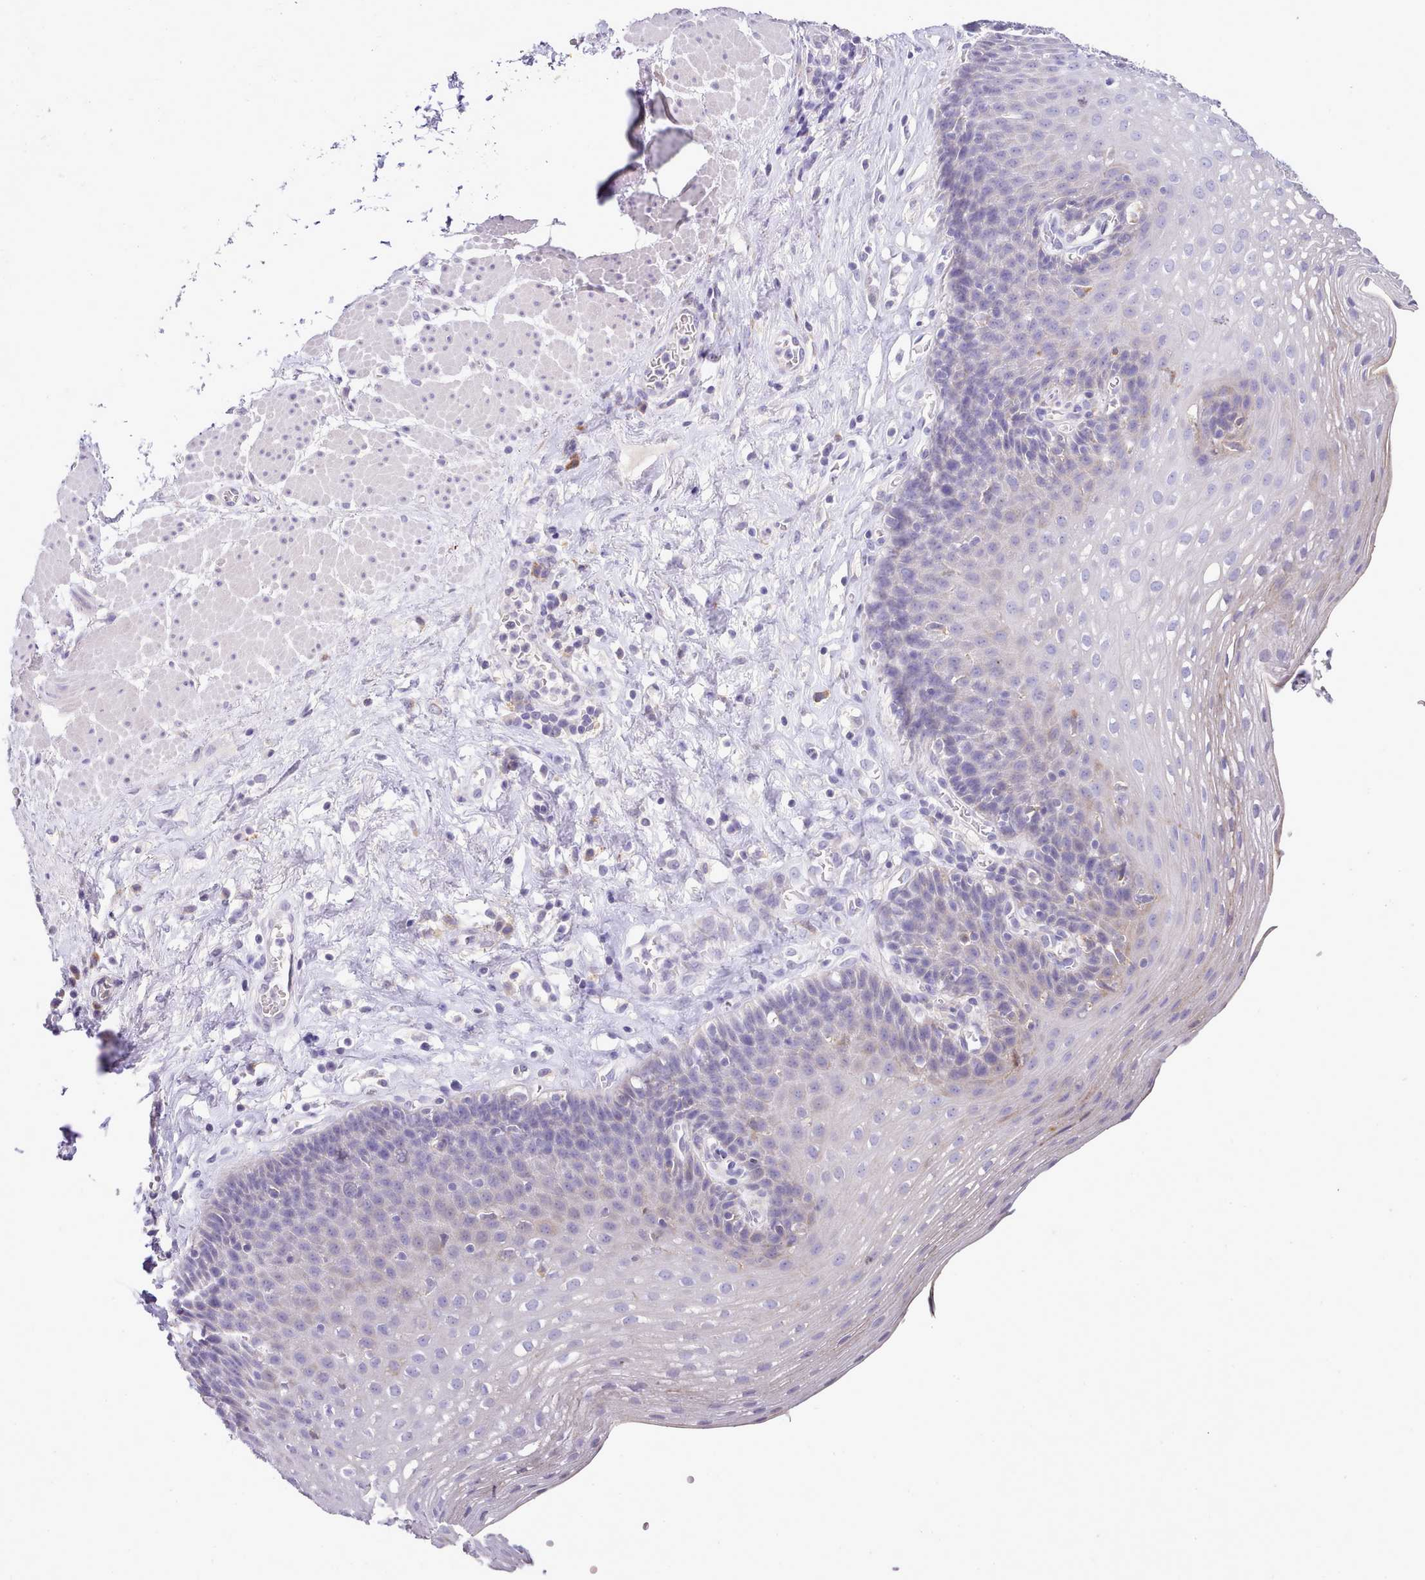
{"staining": {"intensity": "negative", "quantity": "none", "location": "none"}, "tissue": "esophagus", "cell_type": "Squamous epithelial cells", "image_type": "normal", "snomed": [{"axis": "morphology", "description": "Normal tissue, NOS"}, {"axis": "topography", "description": "Esophagus"}], "caption": "IHC image of normal esophagus: esophagus stained with DAB reveals no significant protein expression in squamous epithelial cells.", "gene": "FAM83E", "patient": {"sex": "female", "age": 66}}